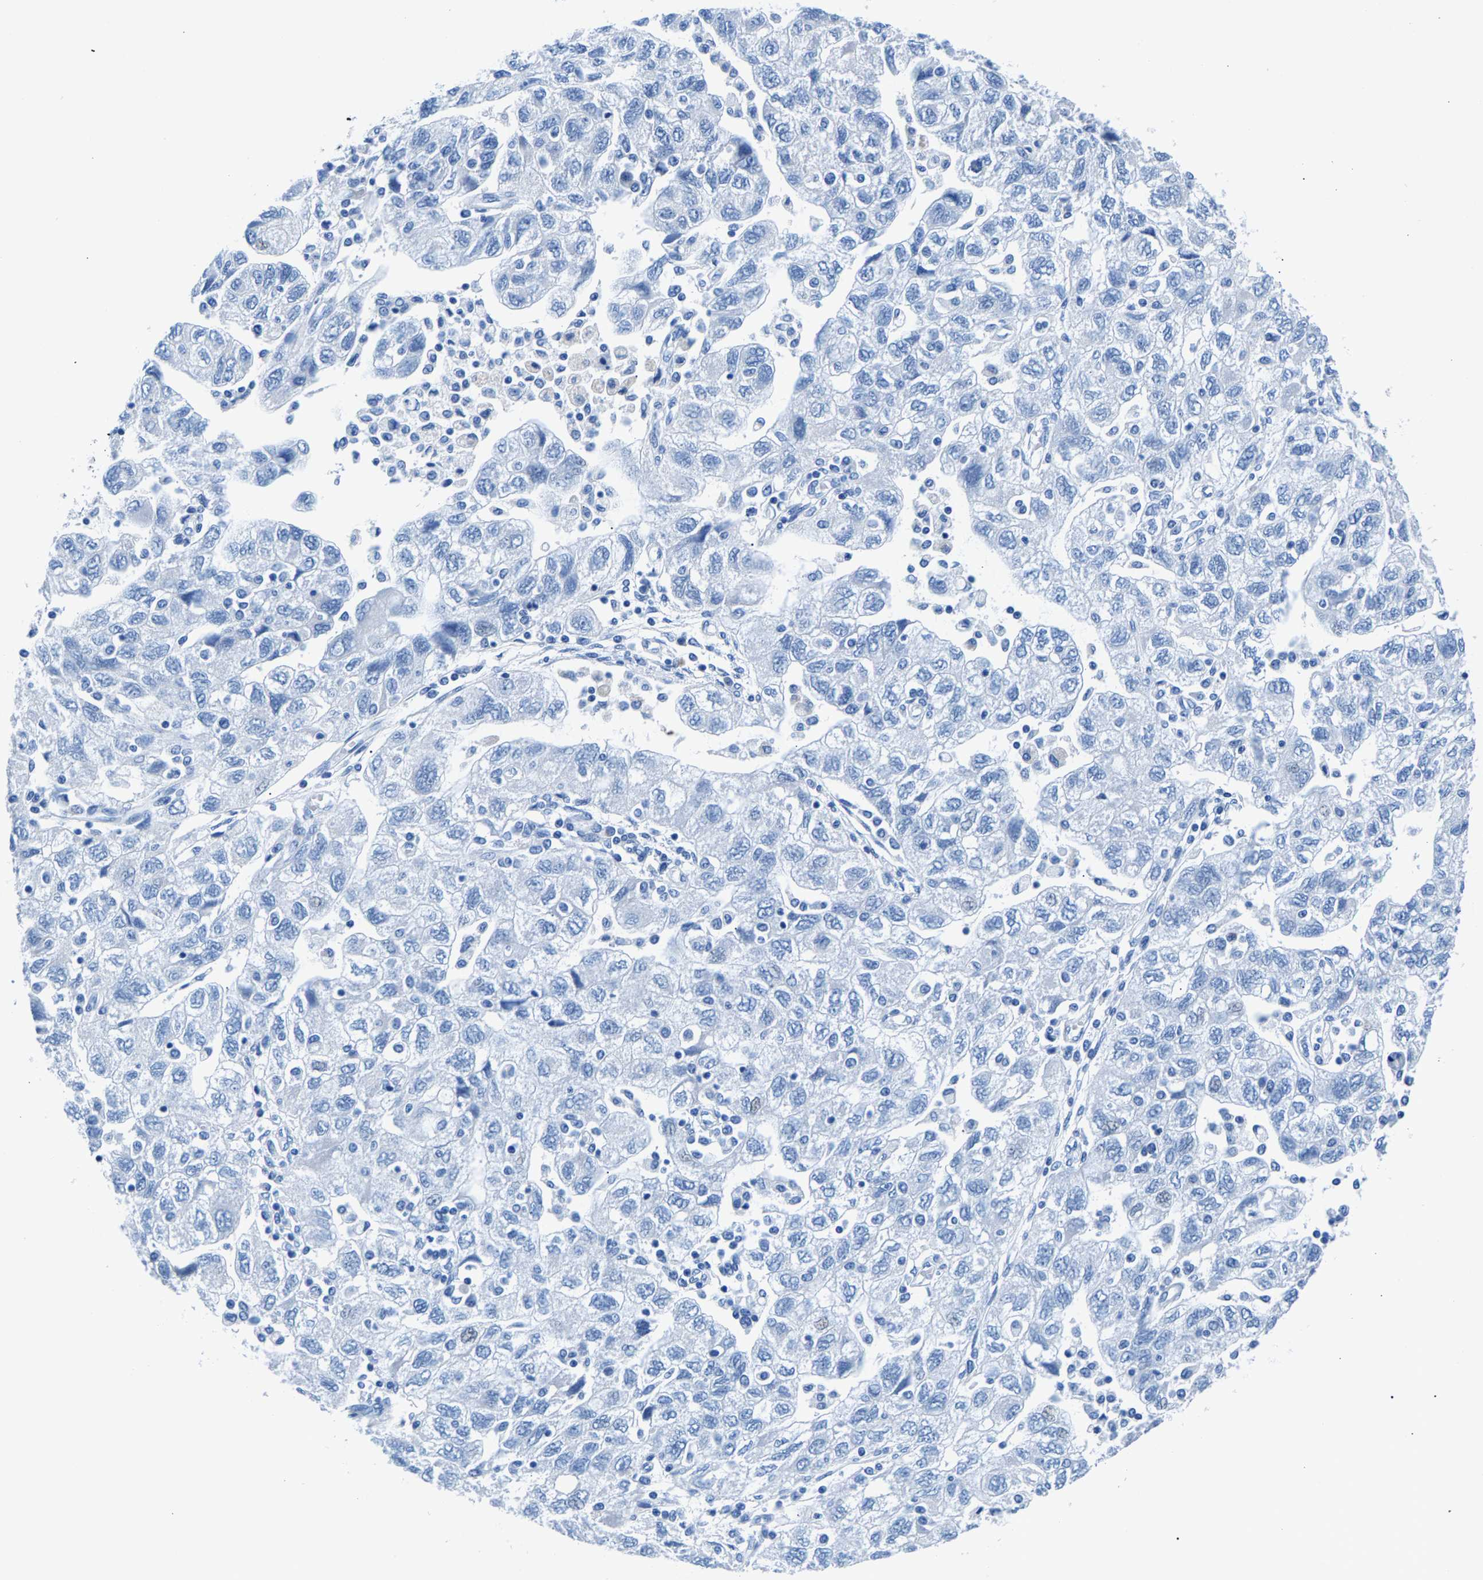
{"staining": {"intensity": "negative", "quantity": "none", "location": "none"}, "tissue": "ovarian cancer", "cell_type": "Tumor cells", "image_type": "cancer", "snomed": [{"axis": "morphology", "description": "Carcinoma, NOS"}, {"axis": "morphology", "description": "Cystadenocarcinoma, serous, NOS"}, {"axis": "topography", "description": "Ovary"}], "caption": "Tumor cells are negative for protein expression in human ovarian cancer.", "gene": "CPS1", "patient": {"sex": "female", "age": 69}}